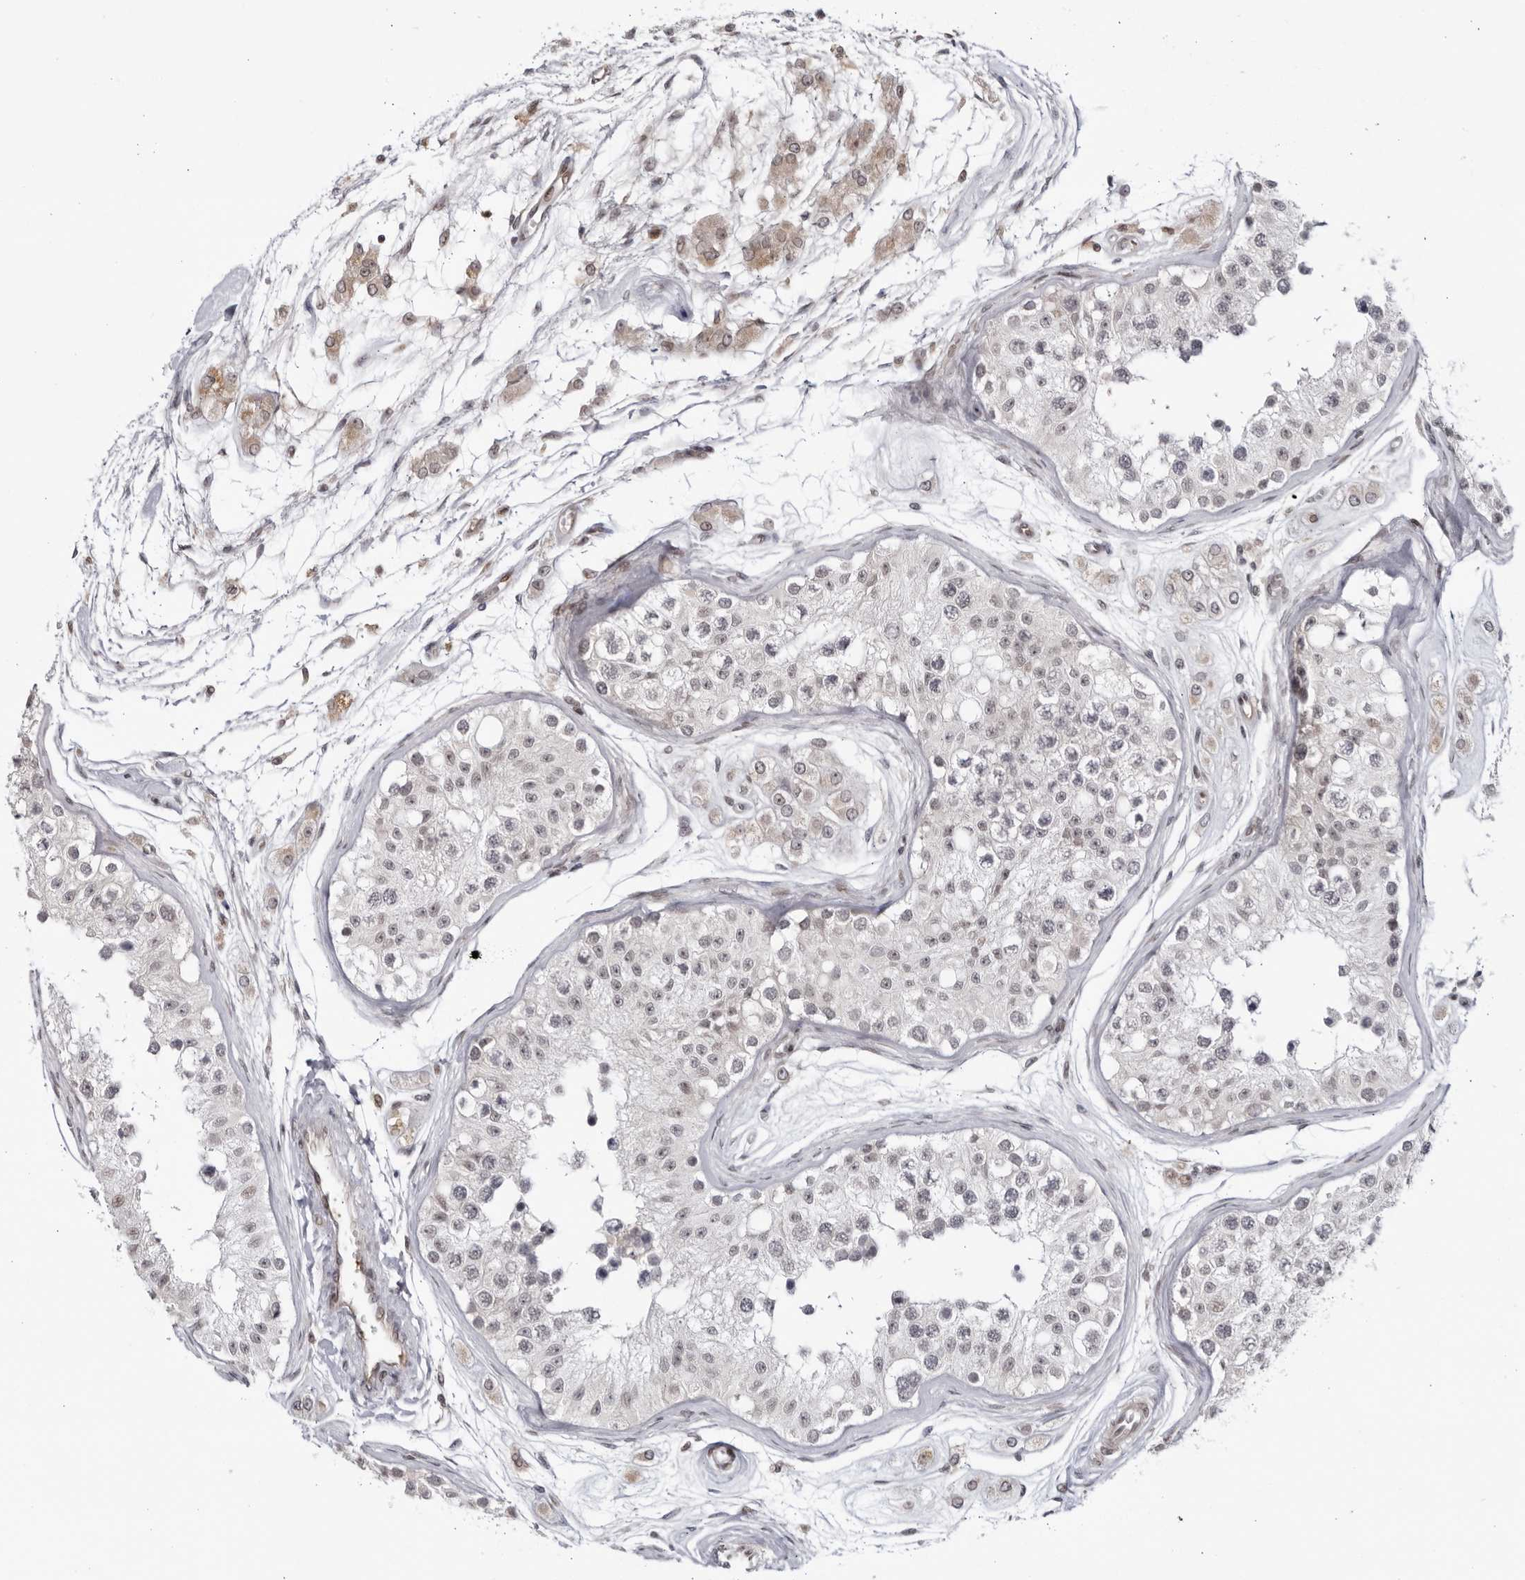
{"staining": {"intensity": "weak", "quantity": ">75%", "location": "cytoplasmic/membranous"}, "tissue": "testis", "cell_type": "Cells in seminiferous ducts", "image_type": "normal", "snomed": [{"axis": "morphology", "description": "Normal tissue, NOS"}, {"axis": "morphology", "description": "Adenocarcinoma, metastatic, NOS"}, {"axis": "topography", "description": "Testis"}], "caption": "The photomicrograph reveals staining of unremarkable testis, revealing weak cytoplasmic/membranous protein staining (brown color) within cells in seminiferous ducts.", "gene": "DTL", "patient": {"sex": "male", "age": 26}}